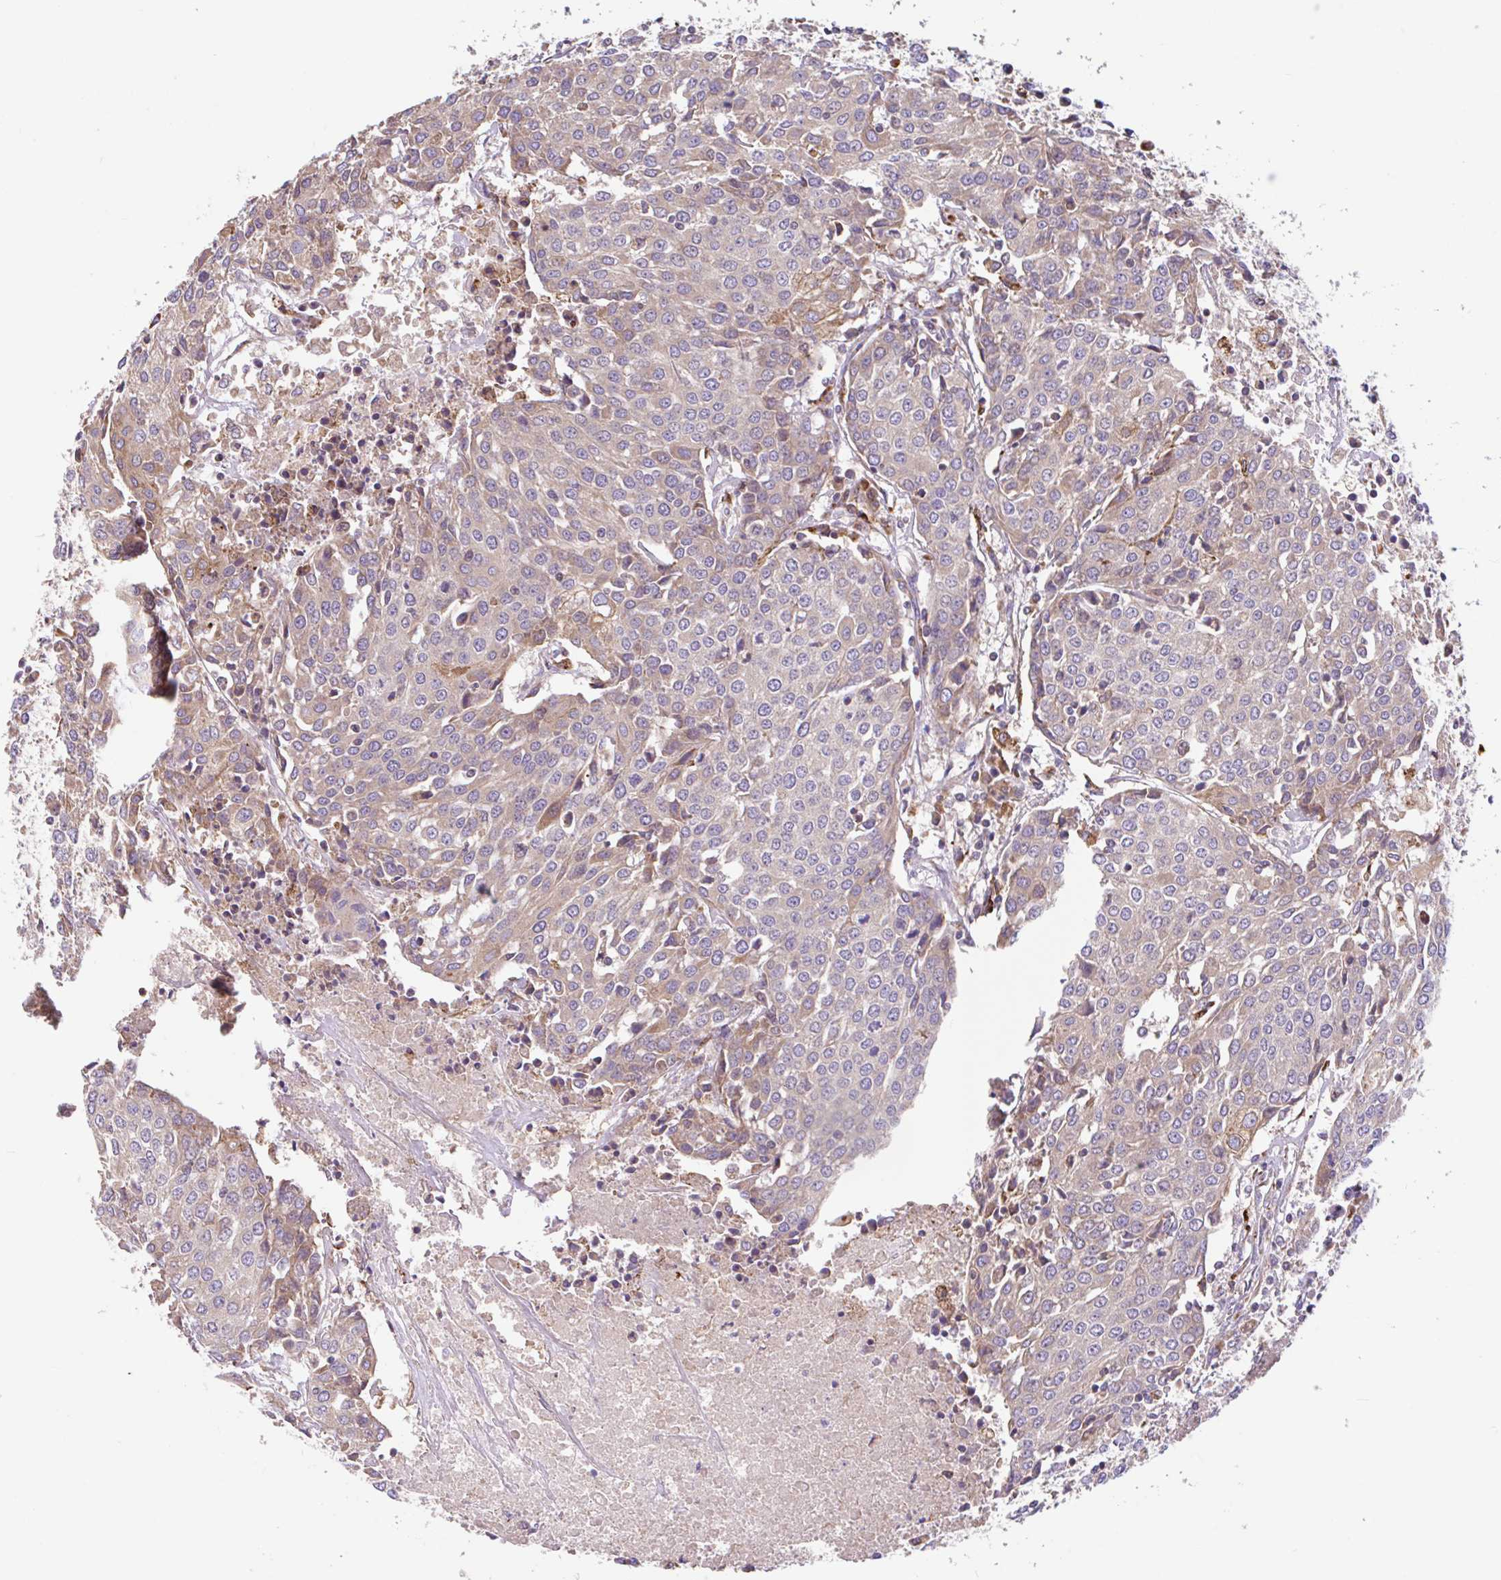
{"staining": {"intensity": "moderate", "quantity": "<25%", "location": "cytoplasmic/membranous"}, "tissue": "urothelial cancer", "cell_type": "Tumor cells", "image_type": "cancer", "snomed": [{"axis": "morphology", "description": "Urothelial carcinoma, High grade"}, {"axis": "topography", "description": "Urinary bladder"}], "caption": "Immunohistochemical staining of human high-grade urothelial carcinoma exhibits moderate cytoplasmic/membranous protein staining in about <25% of tumor cells.", "gene": "RALBP1", "patient": {"sex": "female", "age": 85}}